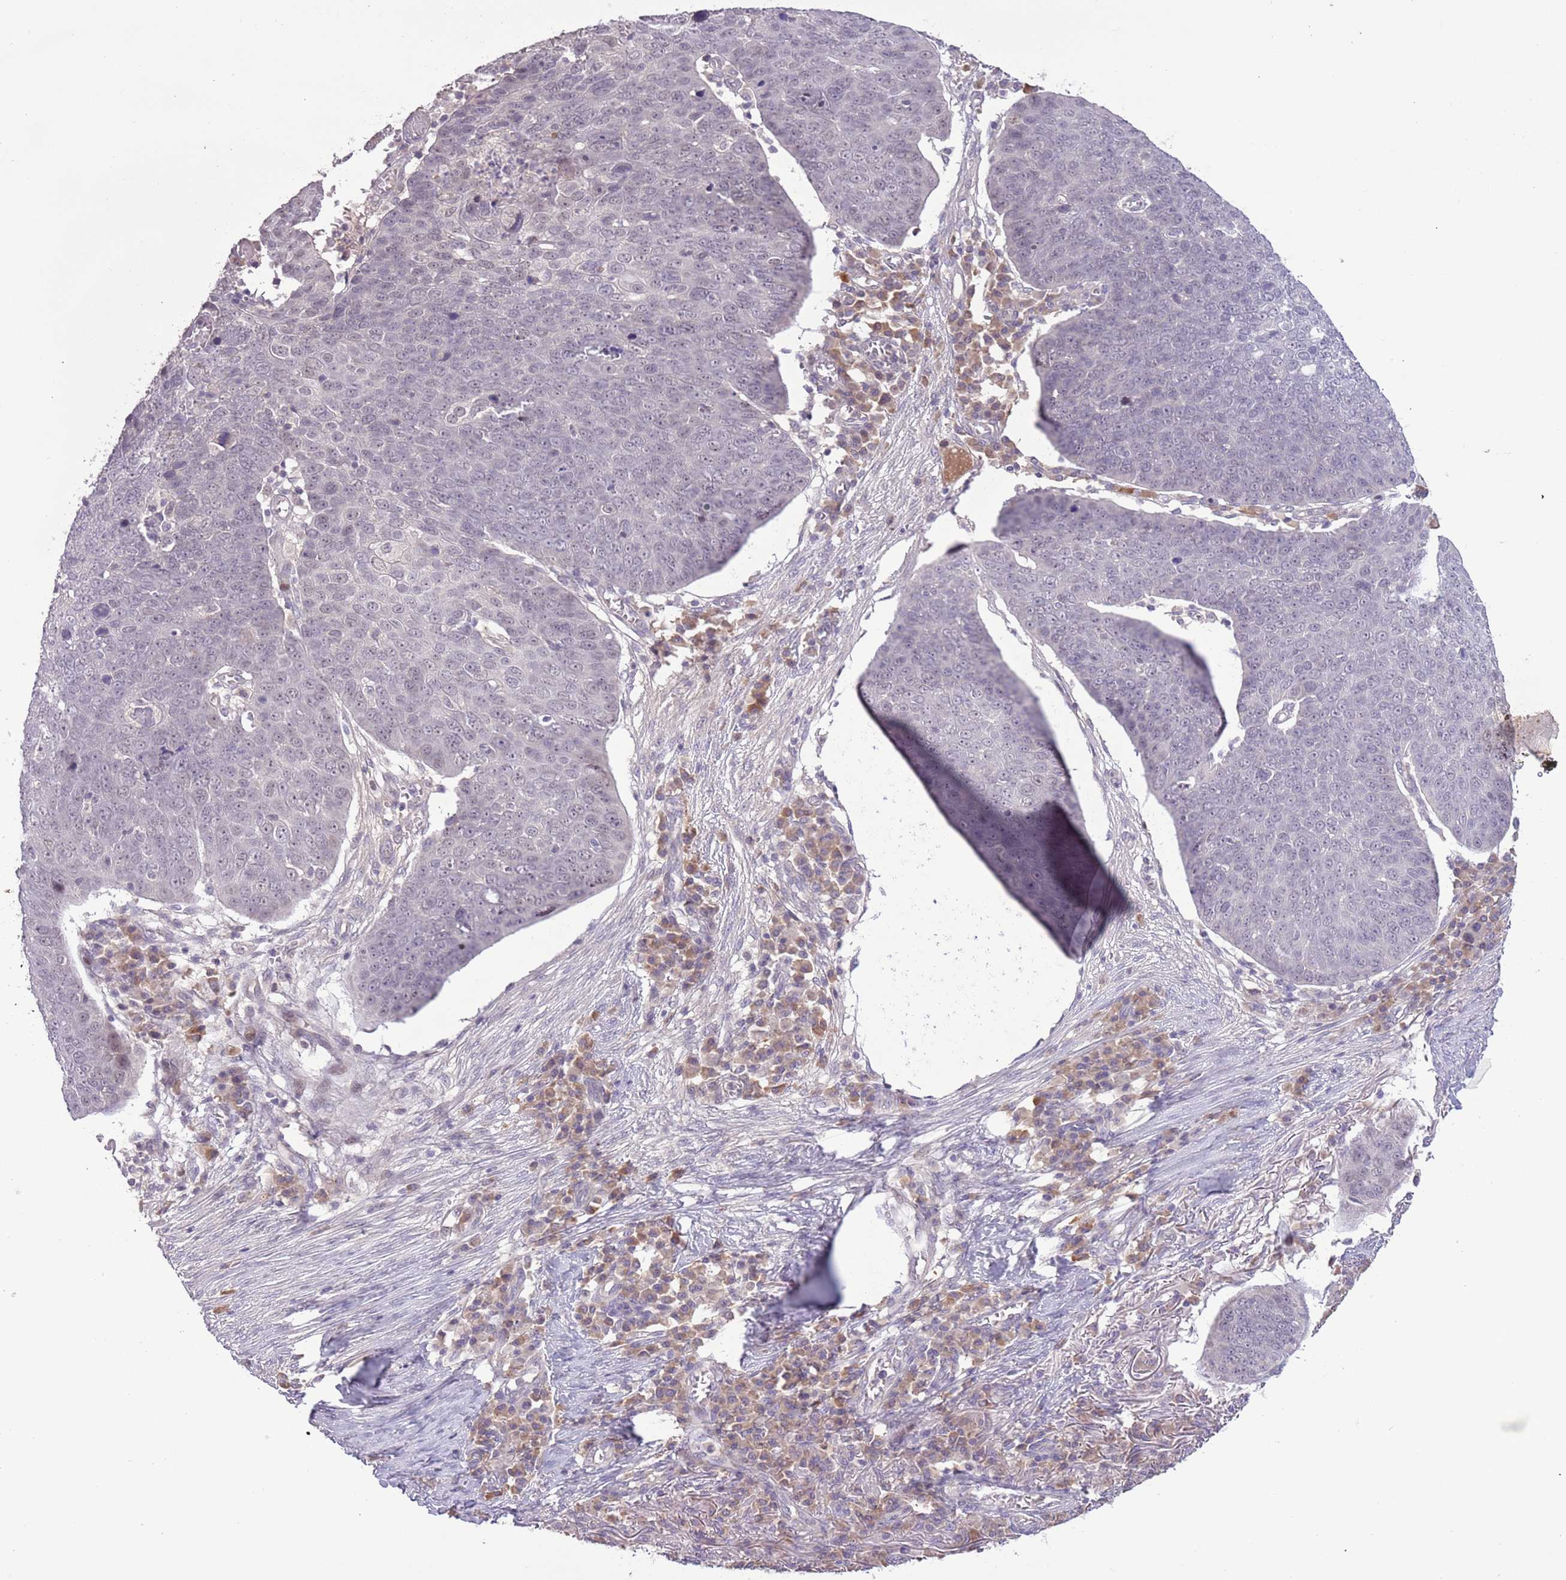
{"staining": {"intensity": "negative", "quantity": "none", "location": "none"}, "tissue": "skin cancer", "cell_type": "Tumor cells", "image_type": "cancer", "snomed": [{"axis": "morphology", "description": "Squamous cell carcinoma, NOS"}, {"axis": "topography", "description": "Skin"}], "caption": "Squamous cell carcinoma (skin) was stained to show a protein in brown. There is no significant staining in tumor cells. The staining was performed using DAB to visualize the protein expression in brown, while the nuclei were stained in blue with hematoxylin (Magnification: 20x).", "gene": "SHROOM3", "patient": {"sex": "male", "age": 71}}